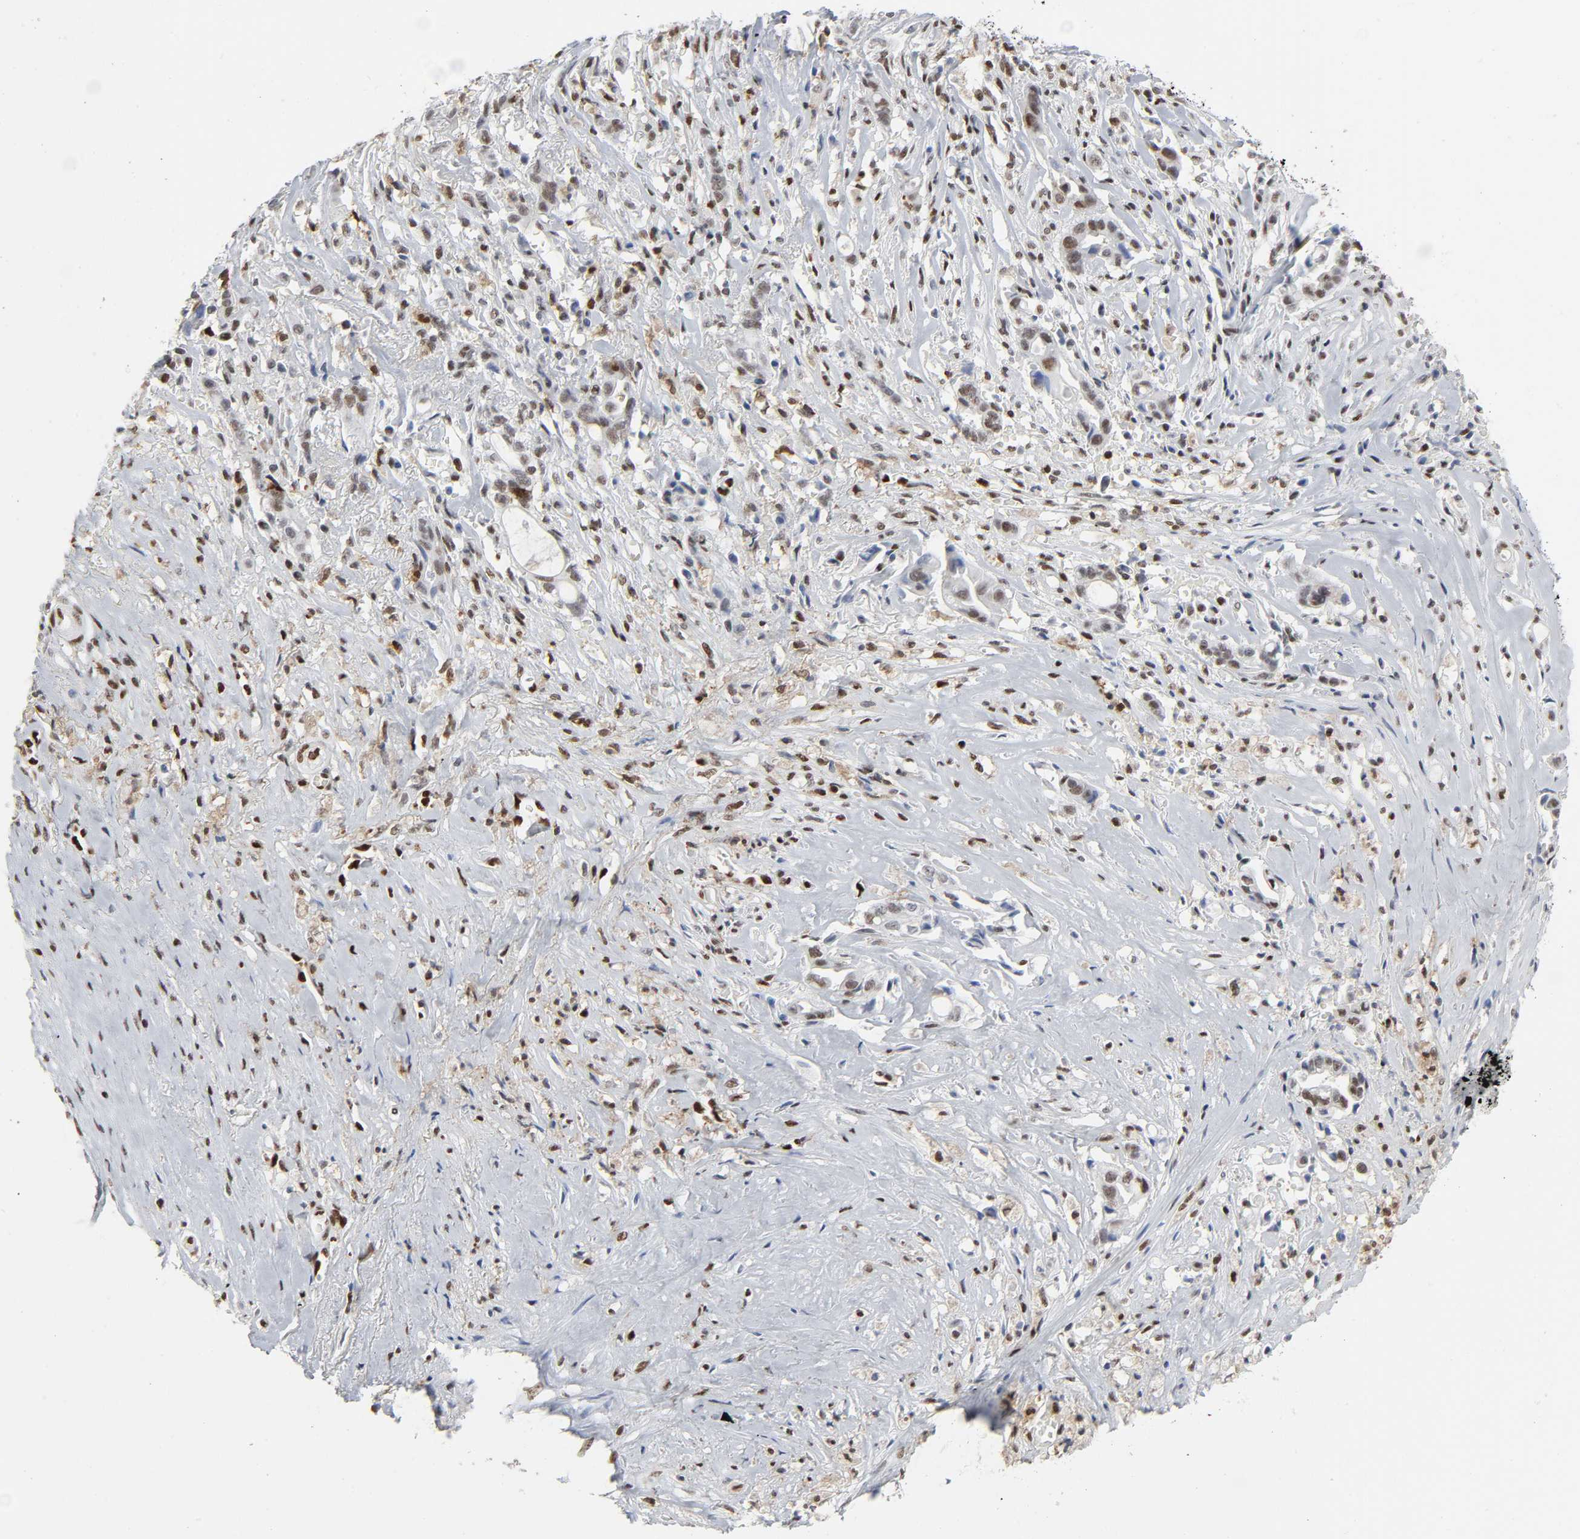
{"staining": {"intensity": "weak", "quantity": "25%-75%", "location": "nuclear"}, "tissue": "liver cancer", "cell_type": "Tumor cells", "image_type": "cancer", "snomed": [{"axis": "morphology", "description": "Cholangiocarcinoma"}, {"axis": "topography", "description": "Liver"}], "caption": "Human liver cancer (cholangiocarcinoma) stained with a brown dye demonstrates weak nuclear positive positivity in about 25%-75% of tumor cells.", "gene": "WAS", "patient": {"sex": "female", "age": 70}}